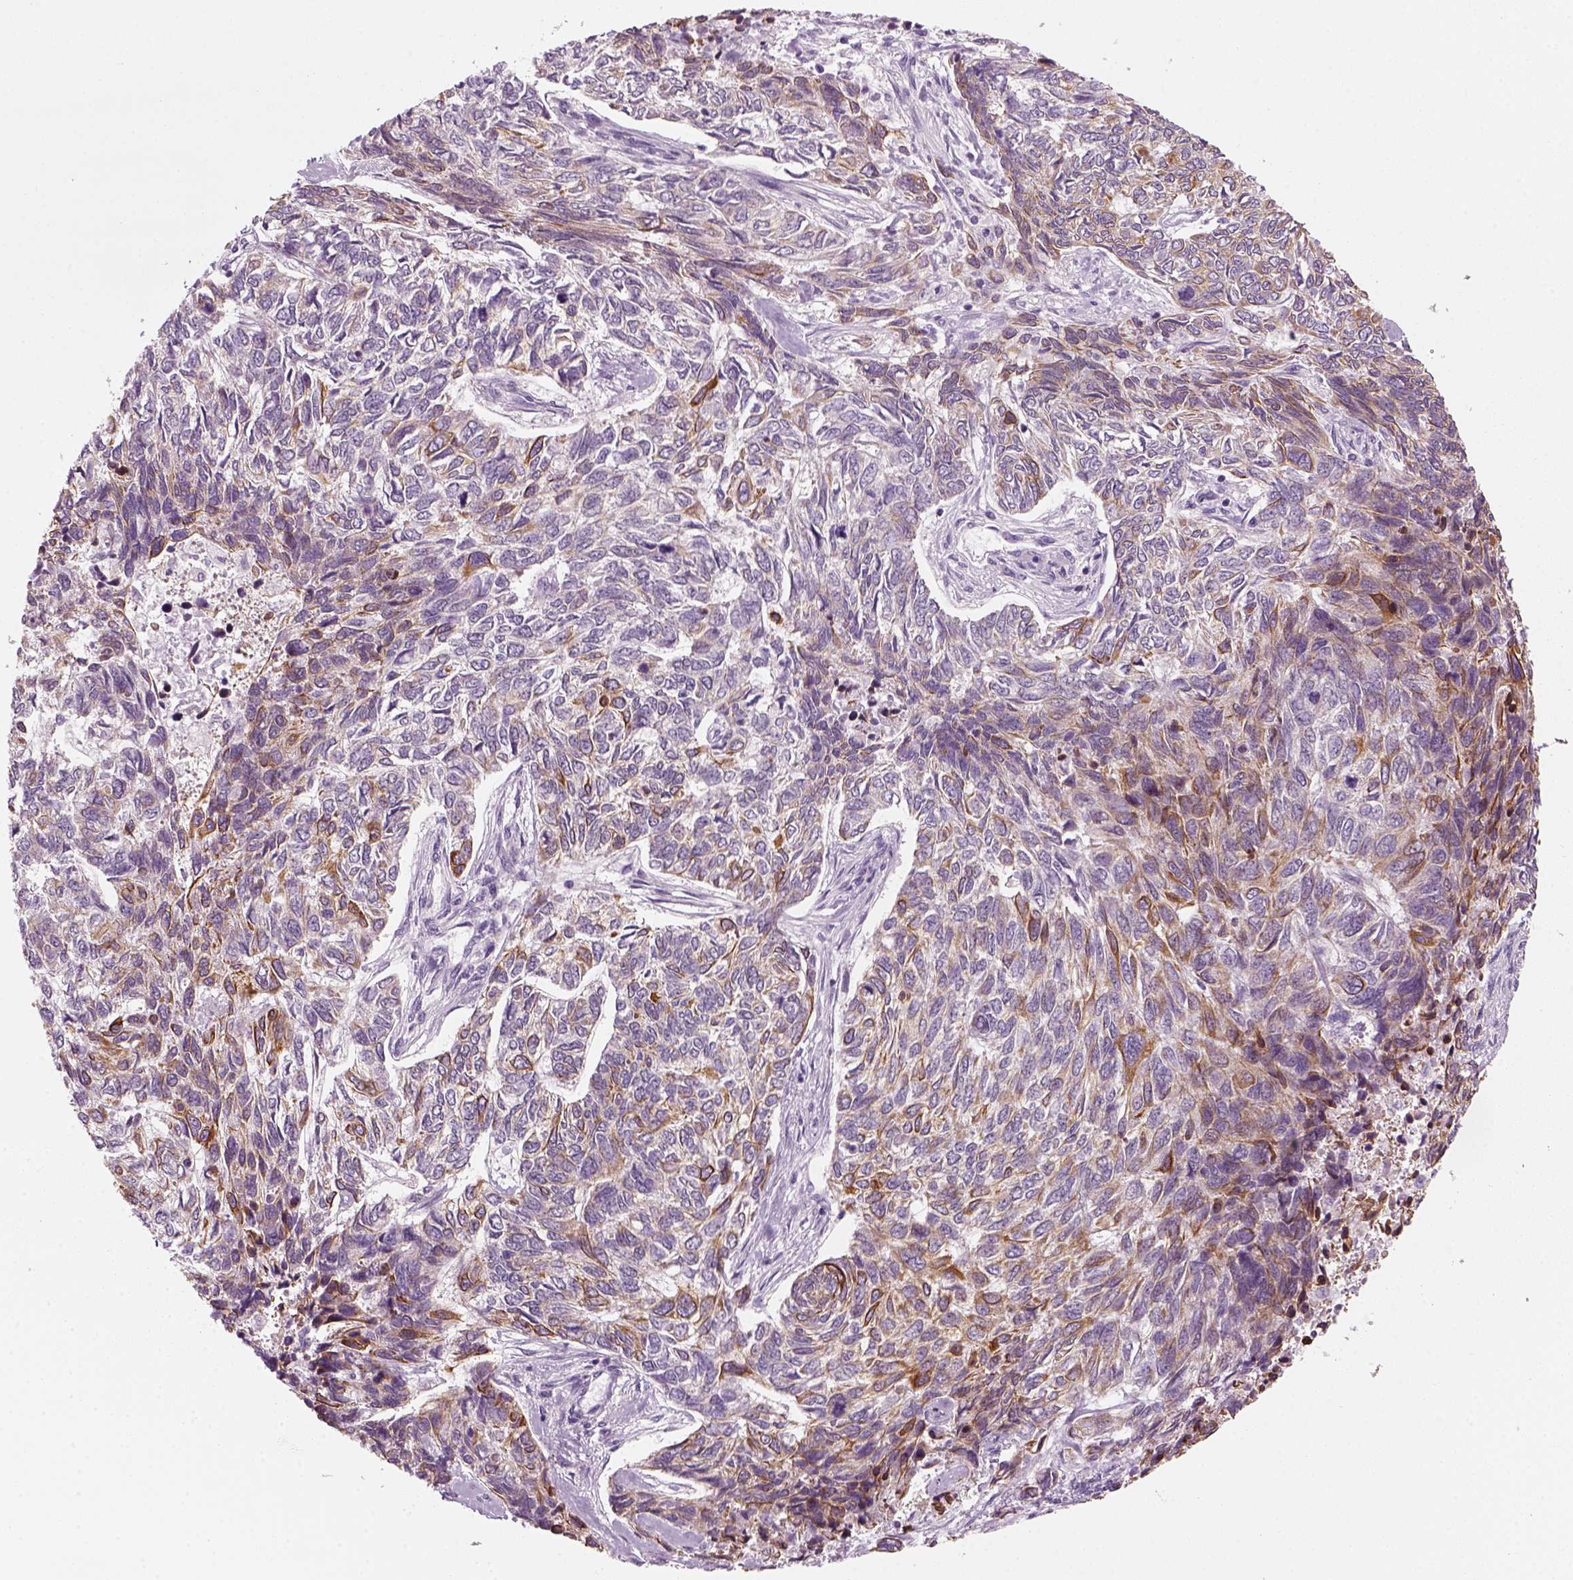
{"staining": {"intensity": "moderate", "quantity": "<25%", "location": "cytoplasmic/membranous"}, "tissue": "skin cancer", "cell_type": "Tumor cells", "image_type": "cancer", "snomed": [{"axis": "morphology", "description": "Basal cell carcinoma"}, {"axis": "topography", "description": "Skin"}], "caption": "Skin cancer stained for a protein exhibits moderate cytoplasmic/membranous positivity in tumor cells.", "gene": "KRT75", "patient": {"sex": "female", "age": 65}}